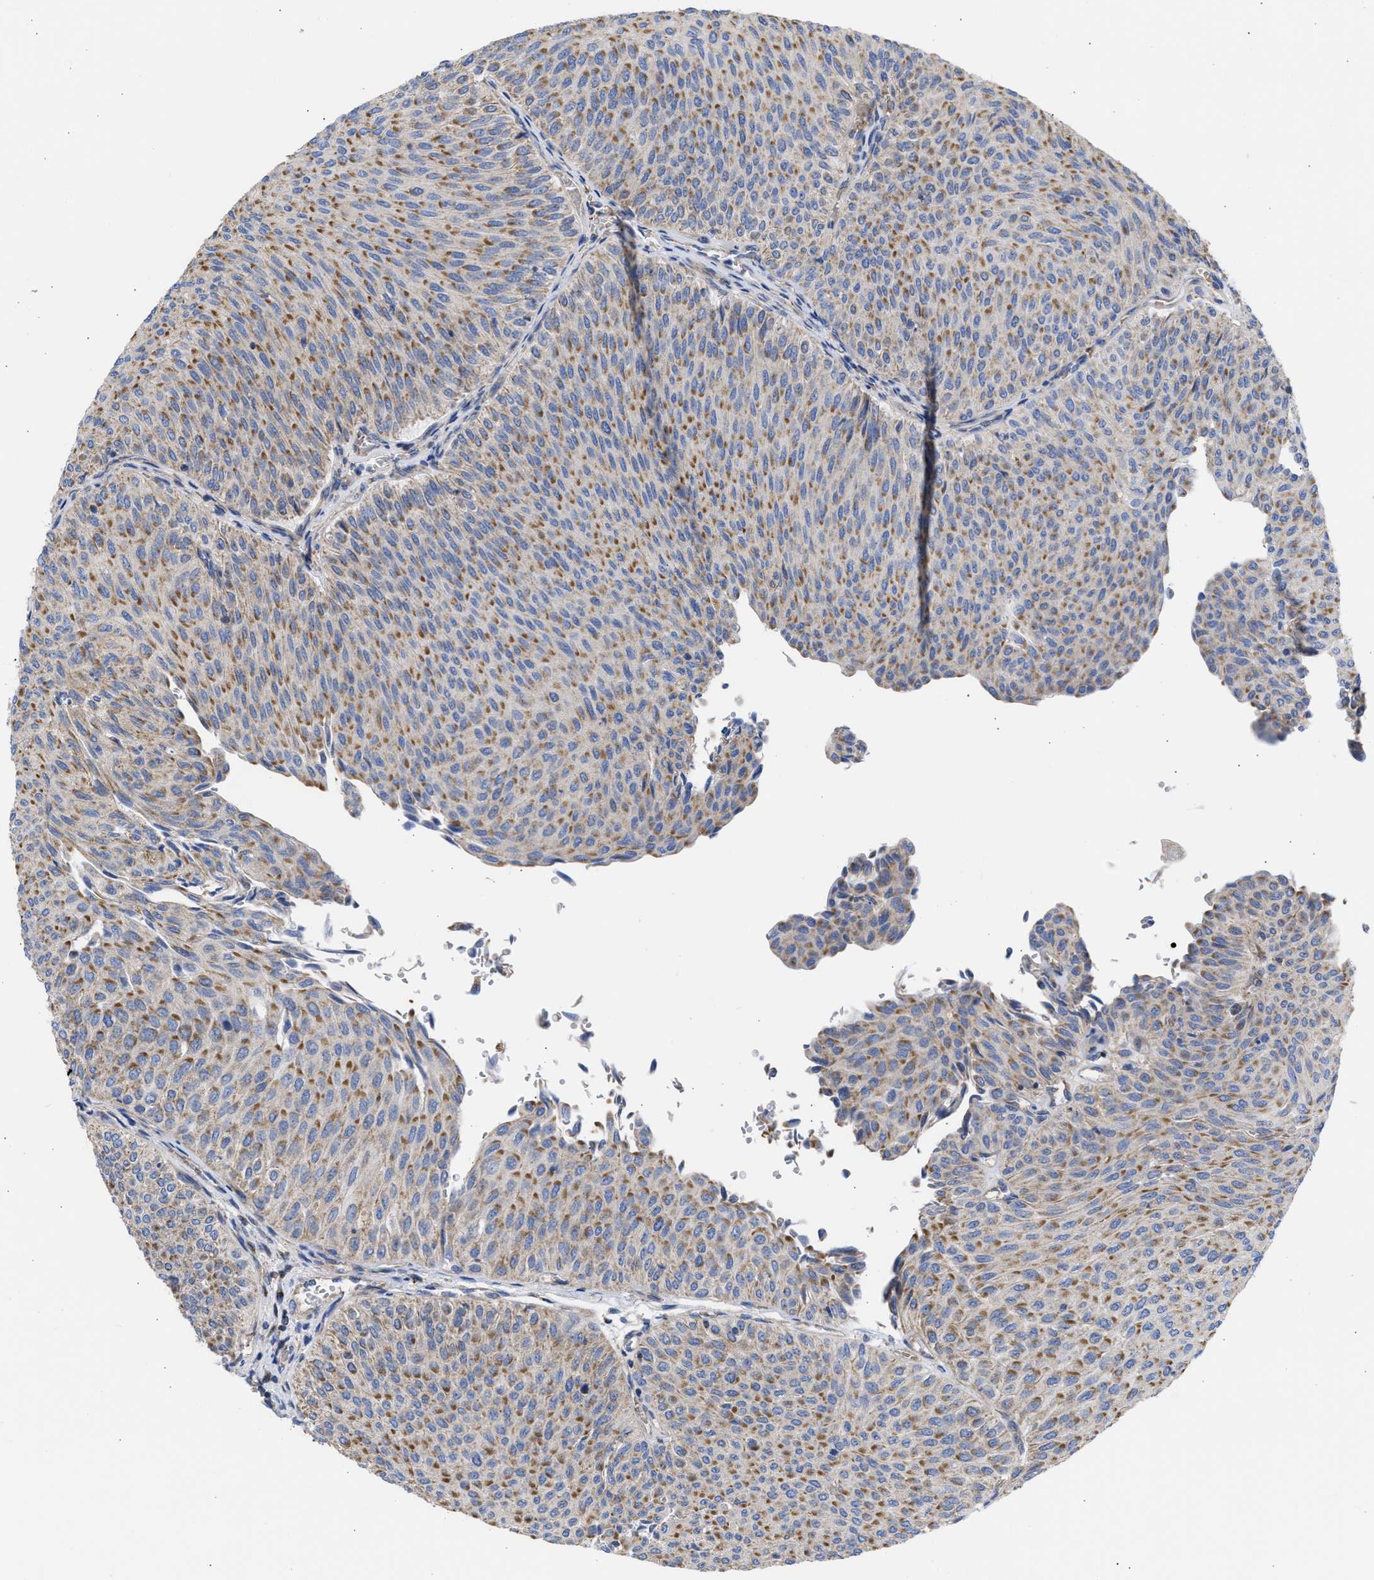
{"staining": {"intensity": "moderate", "quantity": ">75%", "location": "cytoplasmic/membranous"}, "tissue": "urothelial cancer", "cell_type": "Tumor cells", "image_type": "cancer", "snomed": [{"axis": "morphology", "description": "Urothelial carcinoma, Low grade"}, {"axis": "topography", "description": "Urinary bladder"}], "caption": "High-magnification brightfield microscopy of urothelial cancer stained with DAB (brown) and counterstained with hematoxylin (blue). tumor cells exhibit moderate cytoplasmic/membranous staining is identified in about>75% of cells.", "gene": "BTG3", "patient": {"sex": "male", "age": 78}}